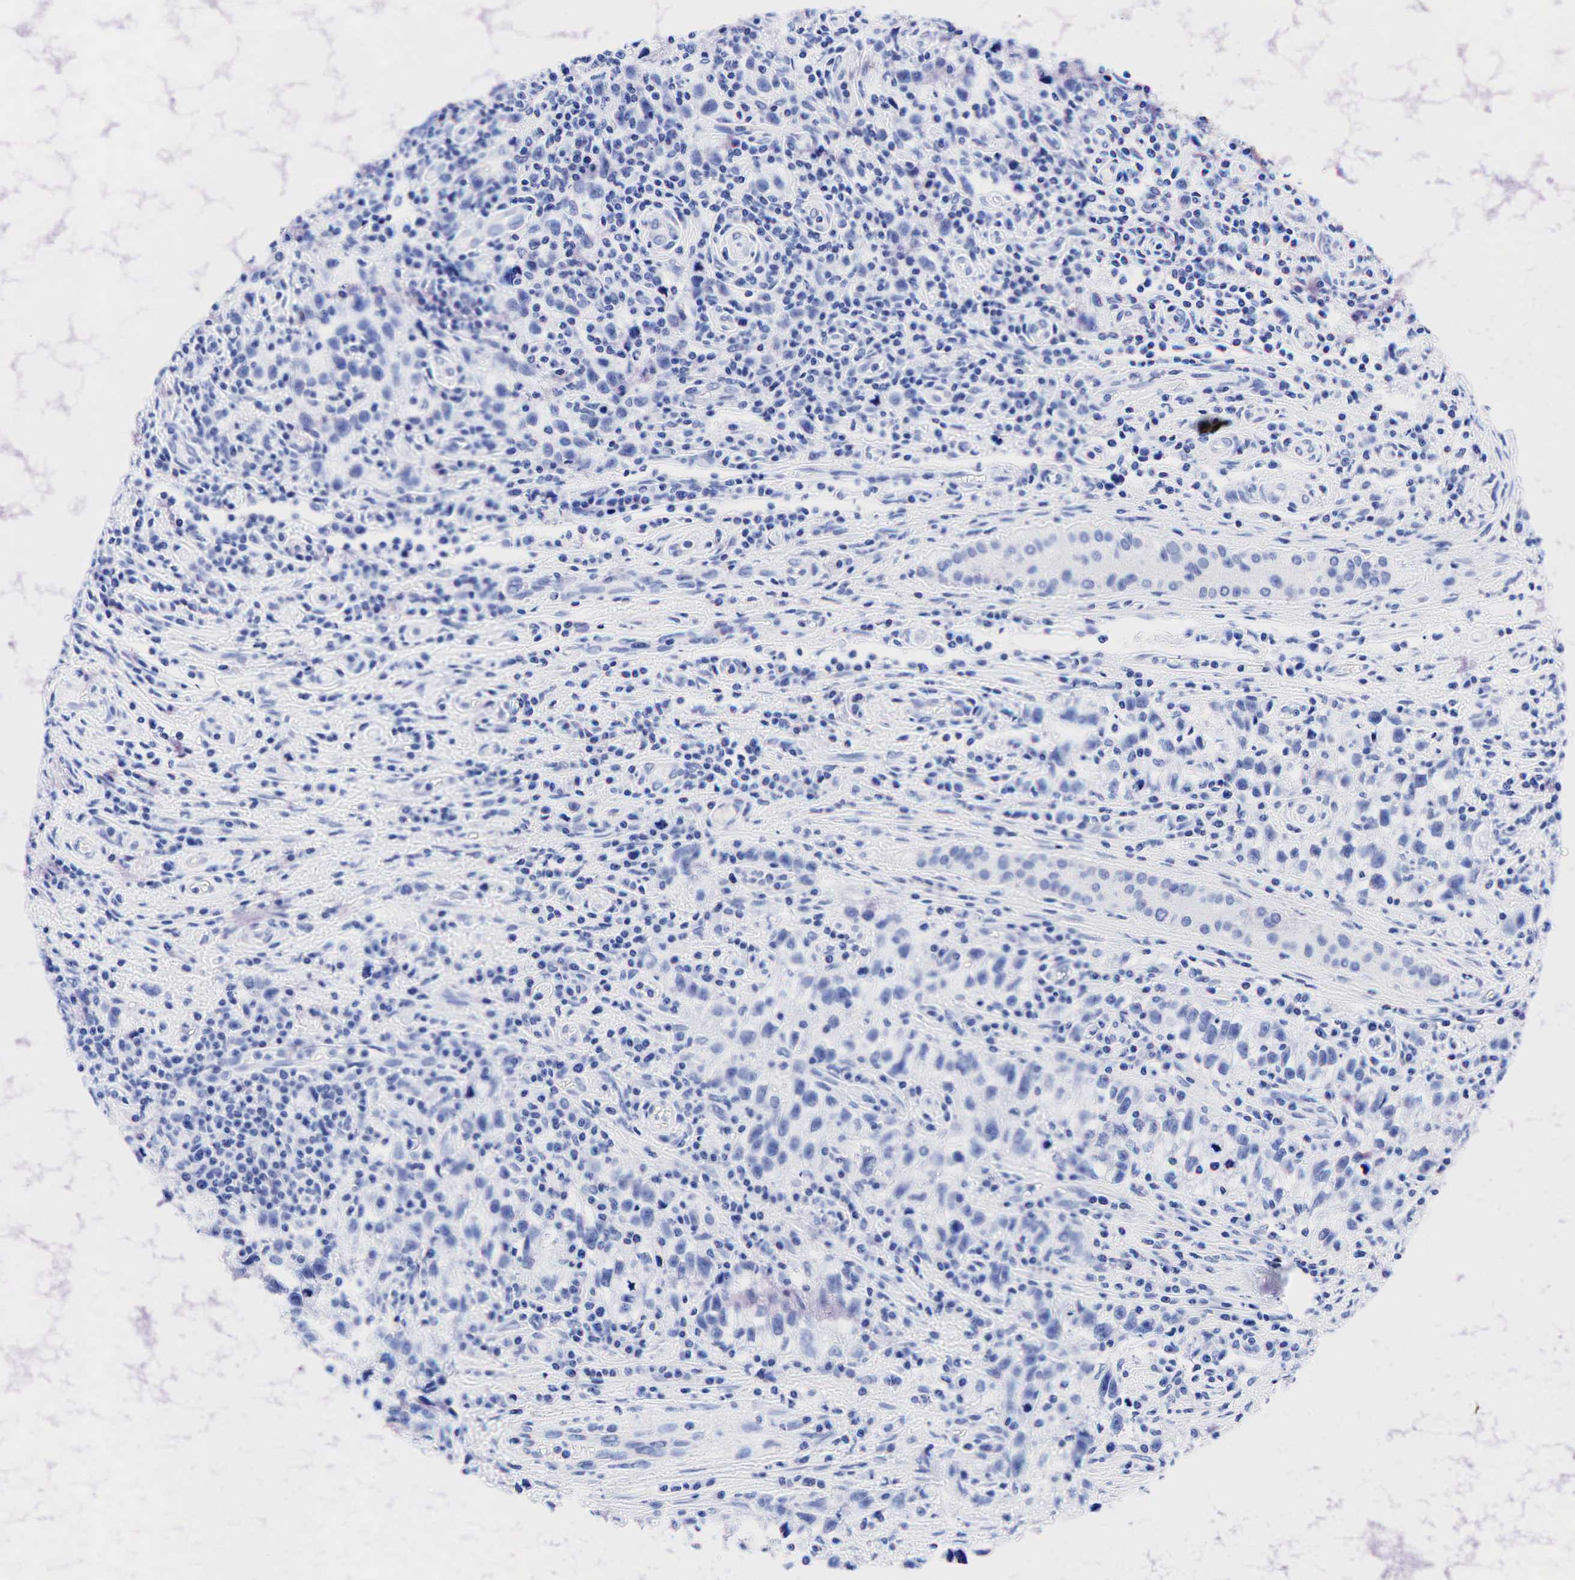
{"staining": {"intensity": "negative", "quantity": "none", "location": "none"}, "tissue": "testis cancer", "cell_type": "Tumor cells", "image_type": "cancer", "snomed": [{"axis": "morphology", "description": "Seminoma, NOS"}, {"axis": "topography", "description": "Testis"}], "caption": "A high-resolution image shows immunohistochemistry (IHC) staining of testis cancer, which demonstrates no significant staining in tumor cells. (Stains: DAB (3,3'-diaminobenzidine) IHC with hematoxylin counter stain, Microscopy: brightfield microscopy at high magnification).", "gene": "KRT19", "patient": {"sex": "male", "age": 38}}